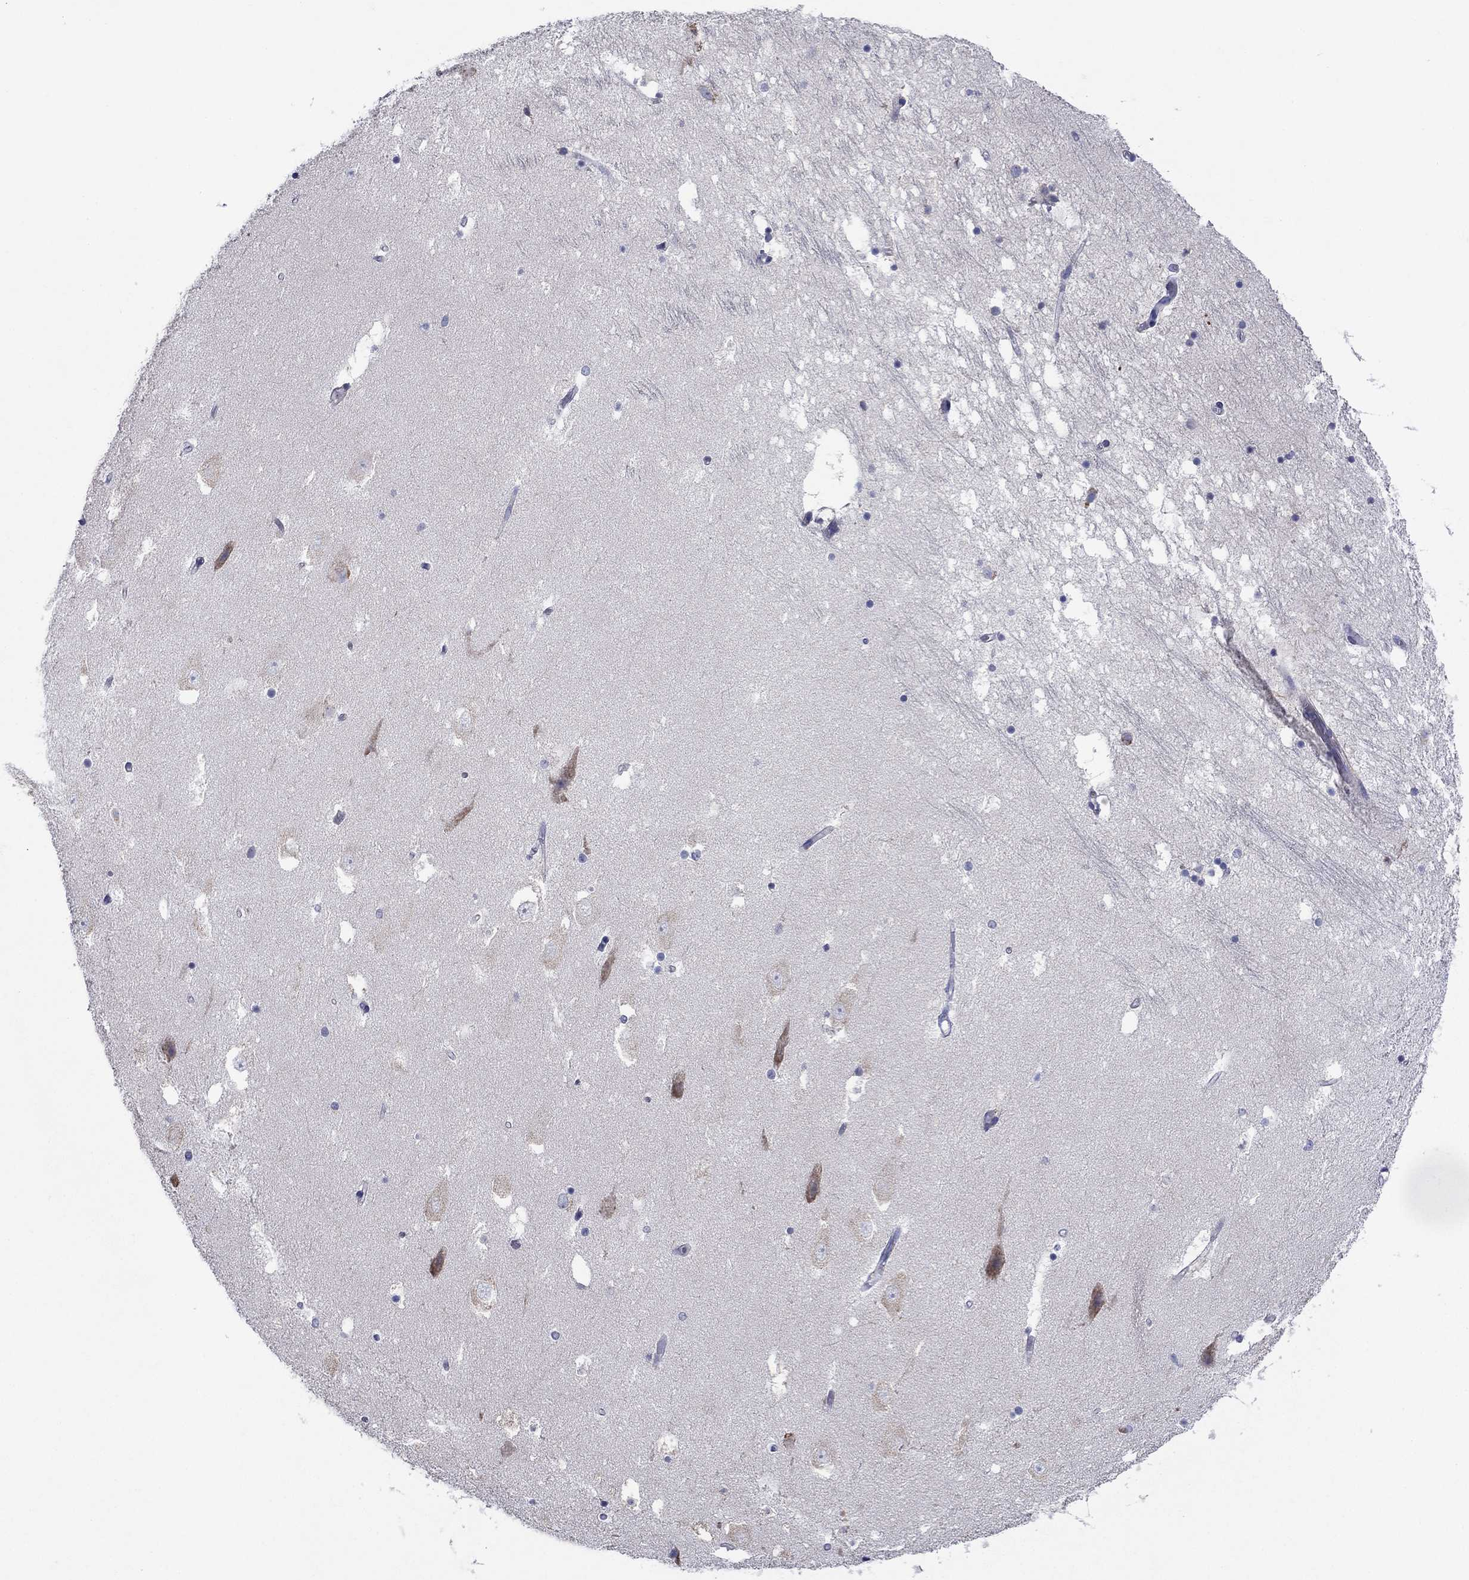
{"staining": {"intensity": "negative", "quantity": "none", "location": "none"}, "tissue": "hippocampus", "cell_type": "Glial cells", "image_type": "normal", "snomed": [{"axis": "morphology", "description": "Normal tissue, NOS"}, {"axis": "topography", "description": "Hippocampus"}], "caption": "This micrograph is of benign hippocampus stained with immunohistochemistry to label a protein in brown with the nuclei are counter-stained blue. There is no staining in glial cells.", "gene": "SULT2B1", "patient": {"sex": "male", "age": 51}}